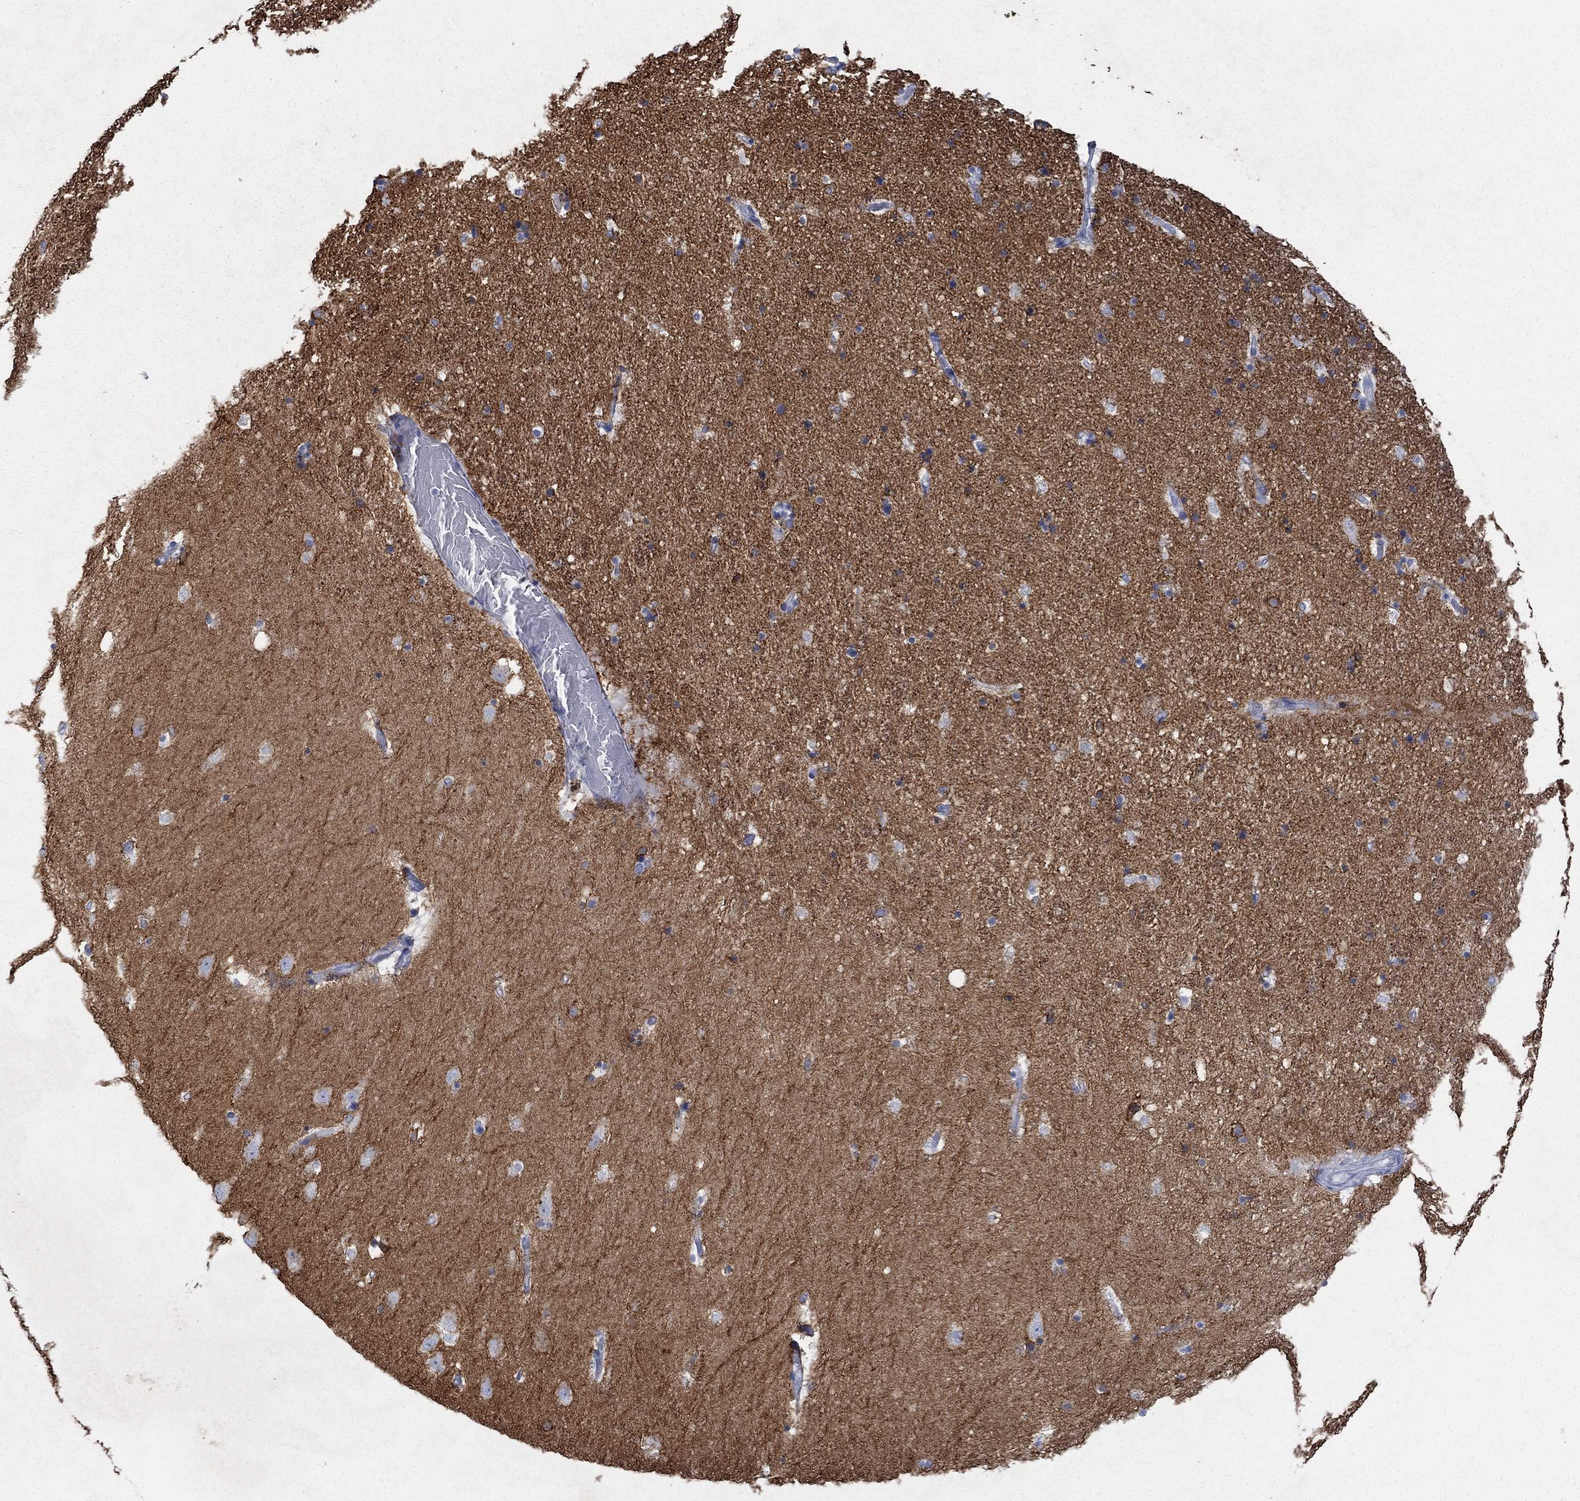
{"staining": {"intensity": "strong", "quantity": "<25%", "location": "cytoplasmic/membranous"}, "tissue": "hippocampus", "cell_type": "Glial cells", "image_type": "normal", "snomed": [{"axis": "morphology", "description": "Normal tissue, NOS"}, {"axis": "topography", "description": "Hippocampus"}], "caption": "DAB immunohistochemical staining of benign human hippocampus exhibits strong cytoplasmic/membranous protein positivity in approximately <25% of glial cells.", "gene": "RFTN2", "patient": {"sex": "male", "age": 49}}